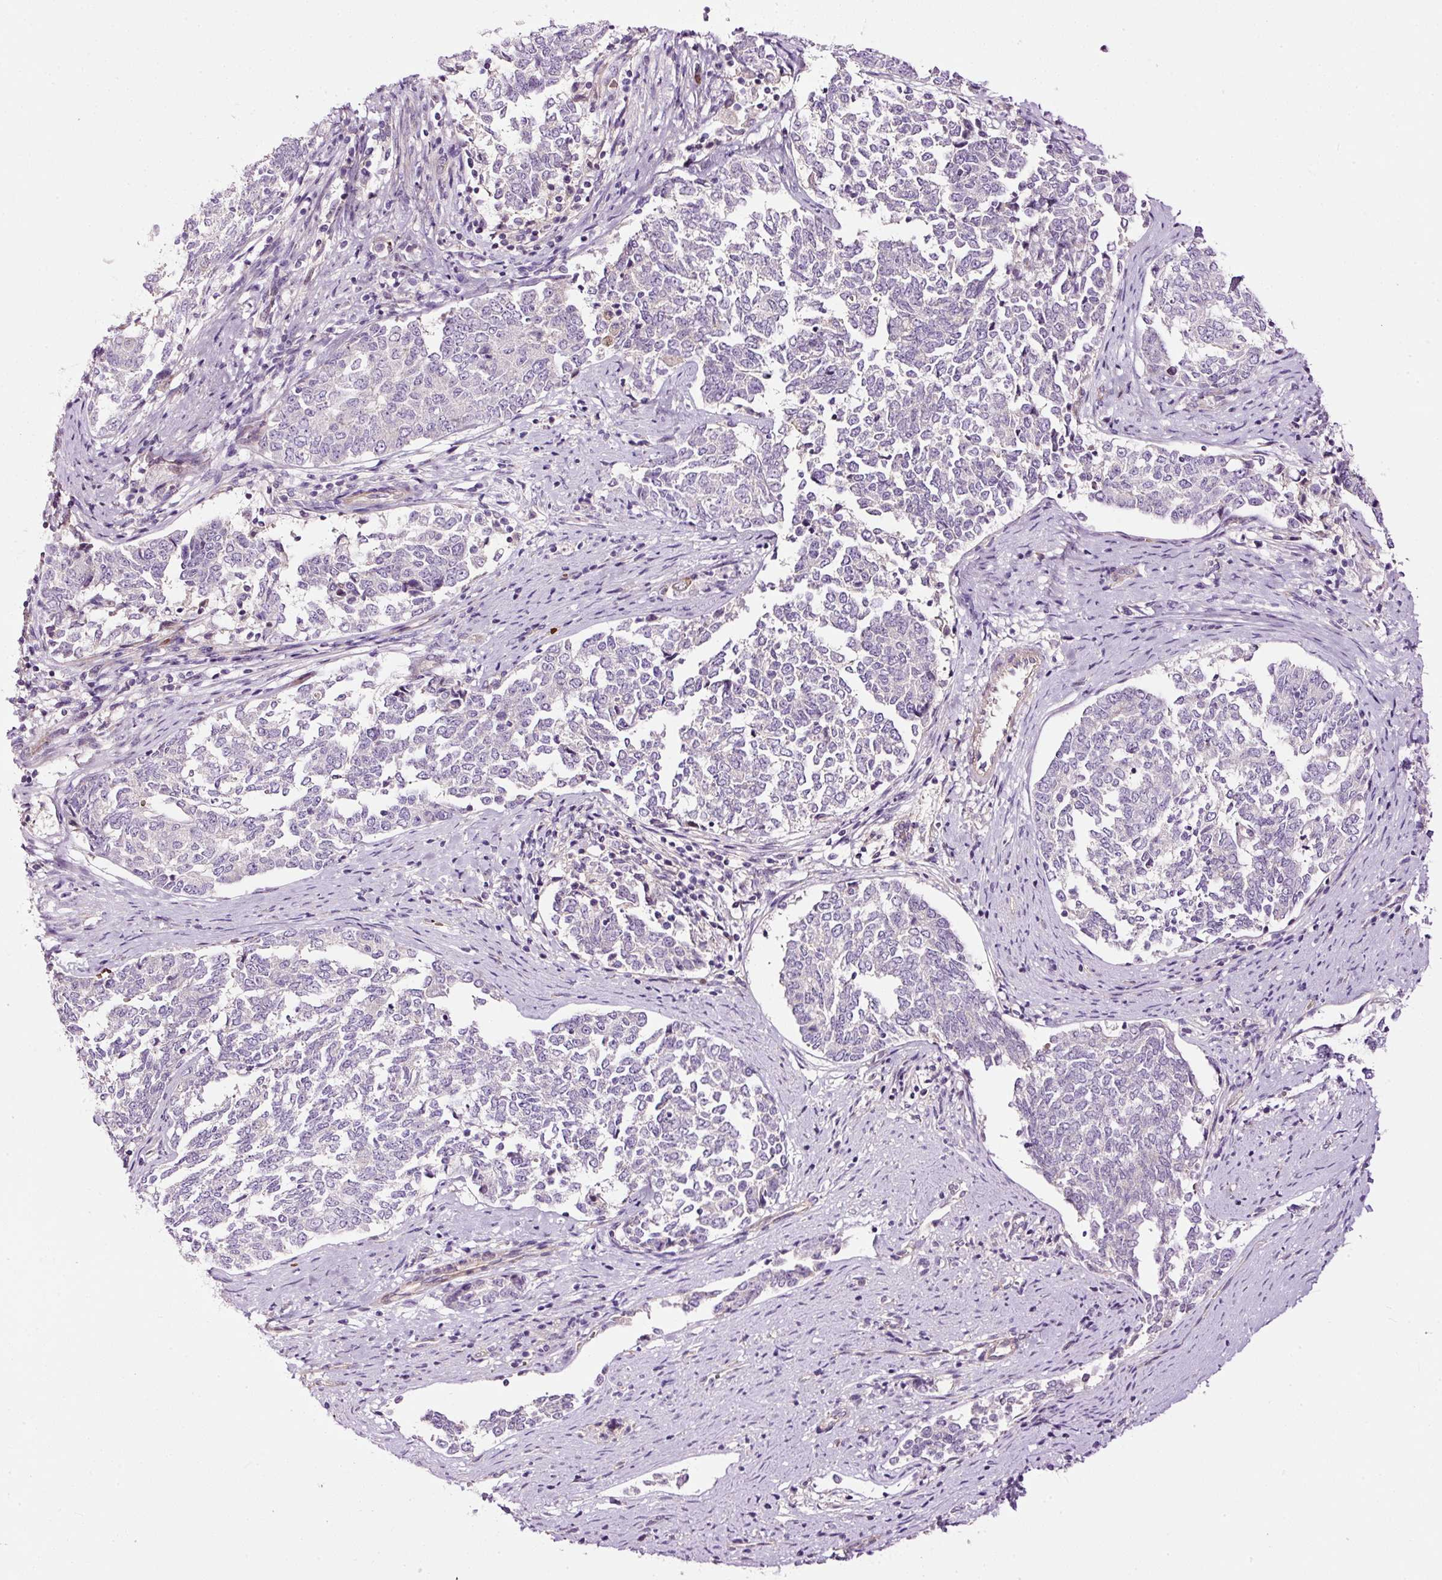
{"staining": {"intensity": "negative", "quantity": "none", "location": "none"}, "tissue": "endometrial cancer", "cell_type": "Tumor cells", "image_type": "cancer", "snomed": [{"axis": "morphology", "description": "Adenocarcinoma, NOS"}, {"axis": "topography", "description": "Endometrium"}], "caption": "Immunohistochemical staining of endometrial cancer (adenocarcinoma) demonstrates no significant staining in tumor cells.", "gene": "USHBP1", "patient": {"sex": "female", "age": 80}}